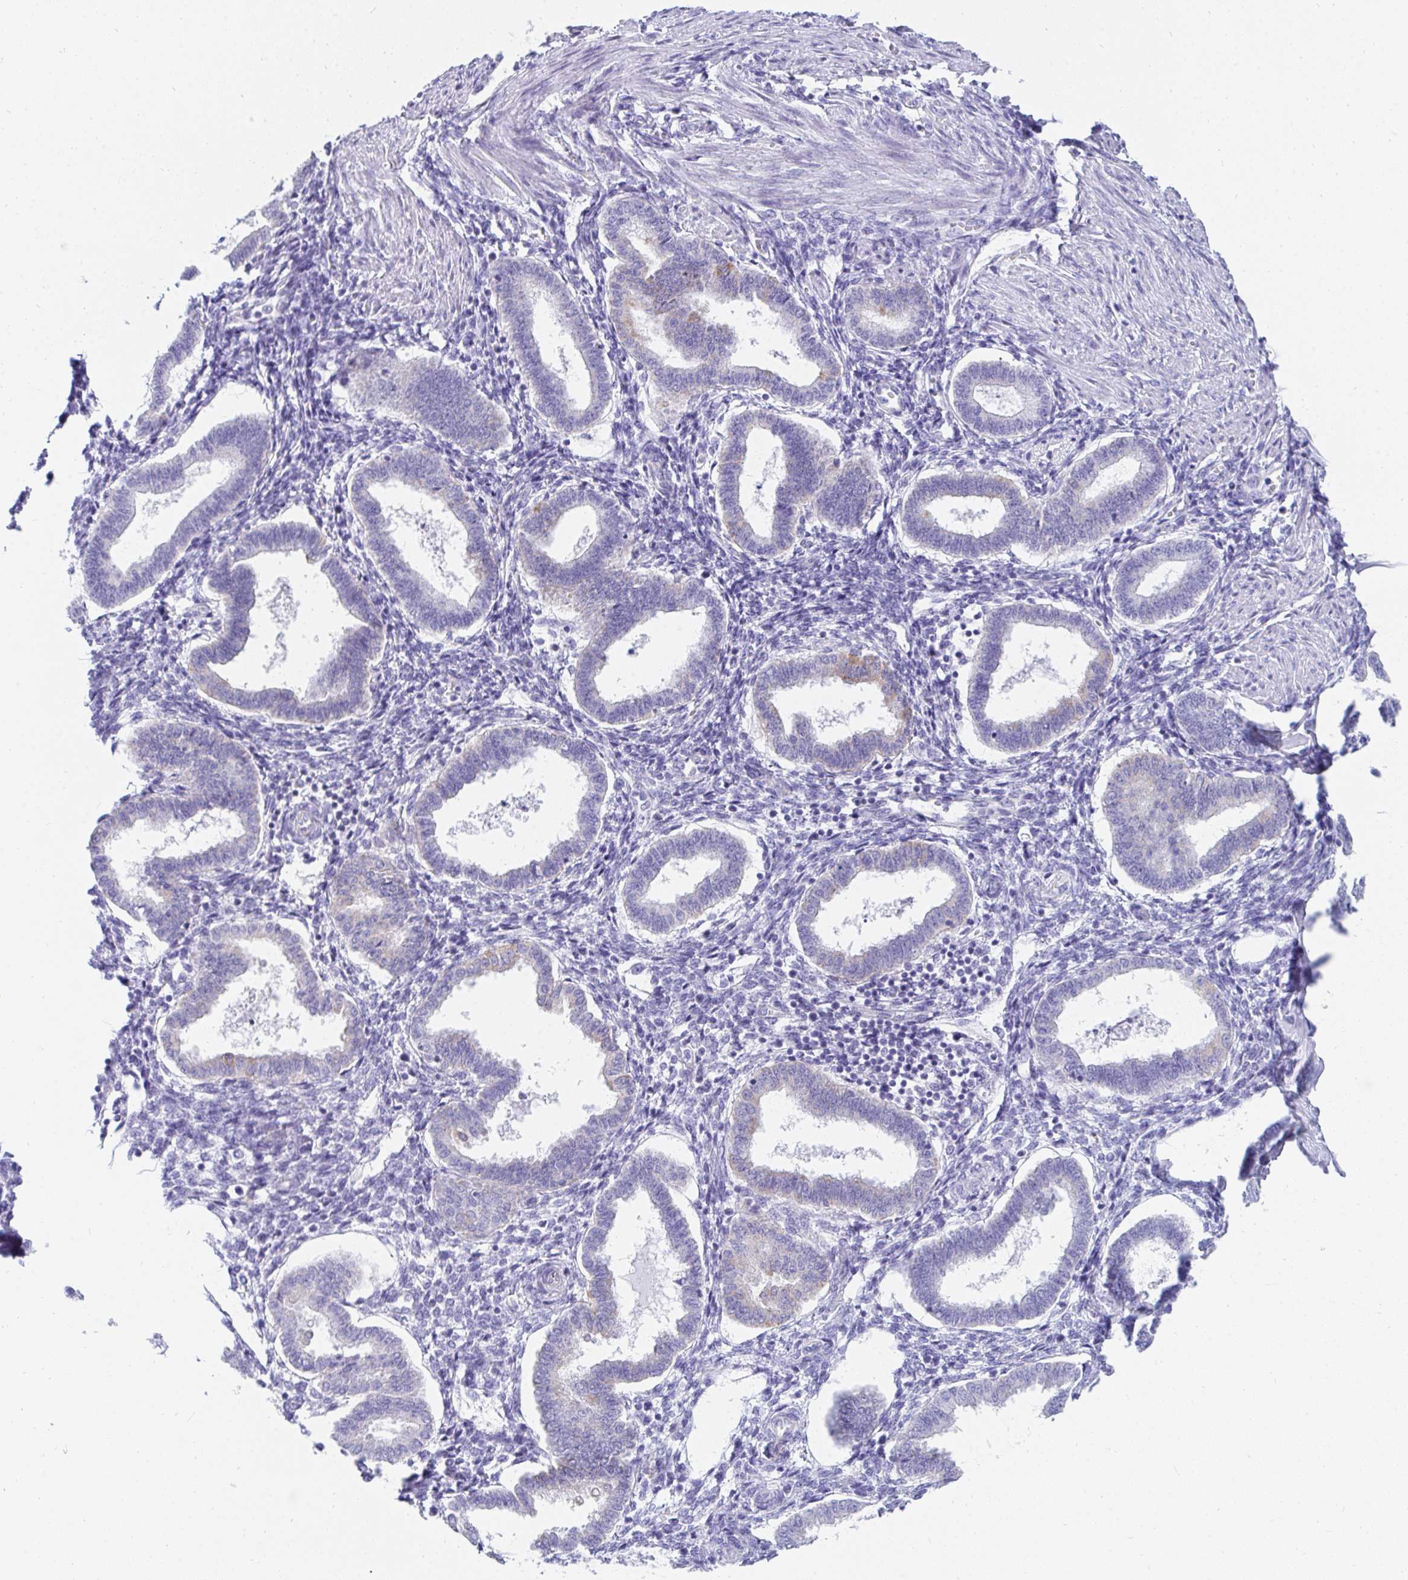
{"staining": {"intensity": "negative", "quantity": "none", "location": "none"}, "tissue": "endometrium", "cell_type": "Cells in endometrial stroma", "image_type": "normal", "snomed": [{"axis": "morphology", "description": "Normal tissue, NOS"}, {"axis": "topography", "description": "Endometrium"}], "caption": "High power microscopy photomicrograph of an immunohistochemistry histopathology image of normal endometrium, revealing no significant staining in cells in endometrial stroma.", "gene": "PC", "patient": {"sex": "female", "age": 24}}